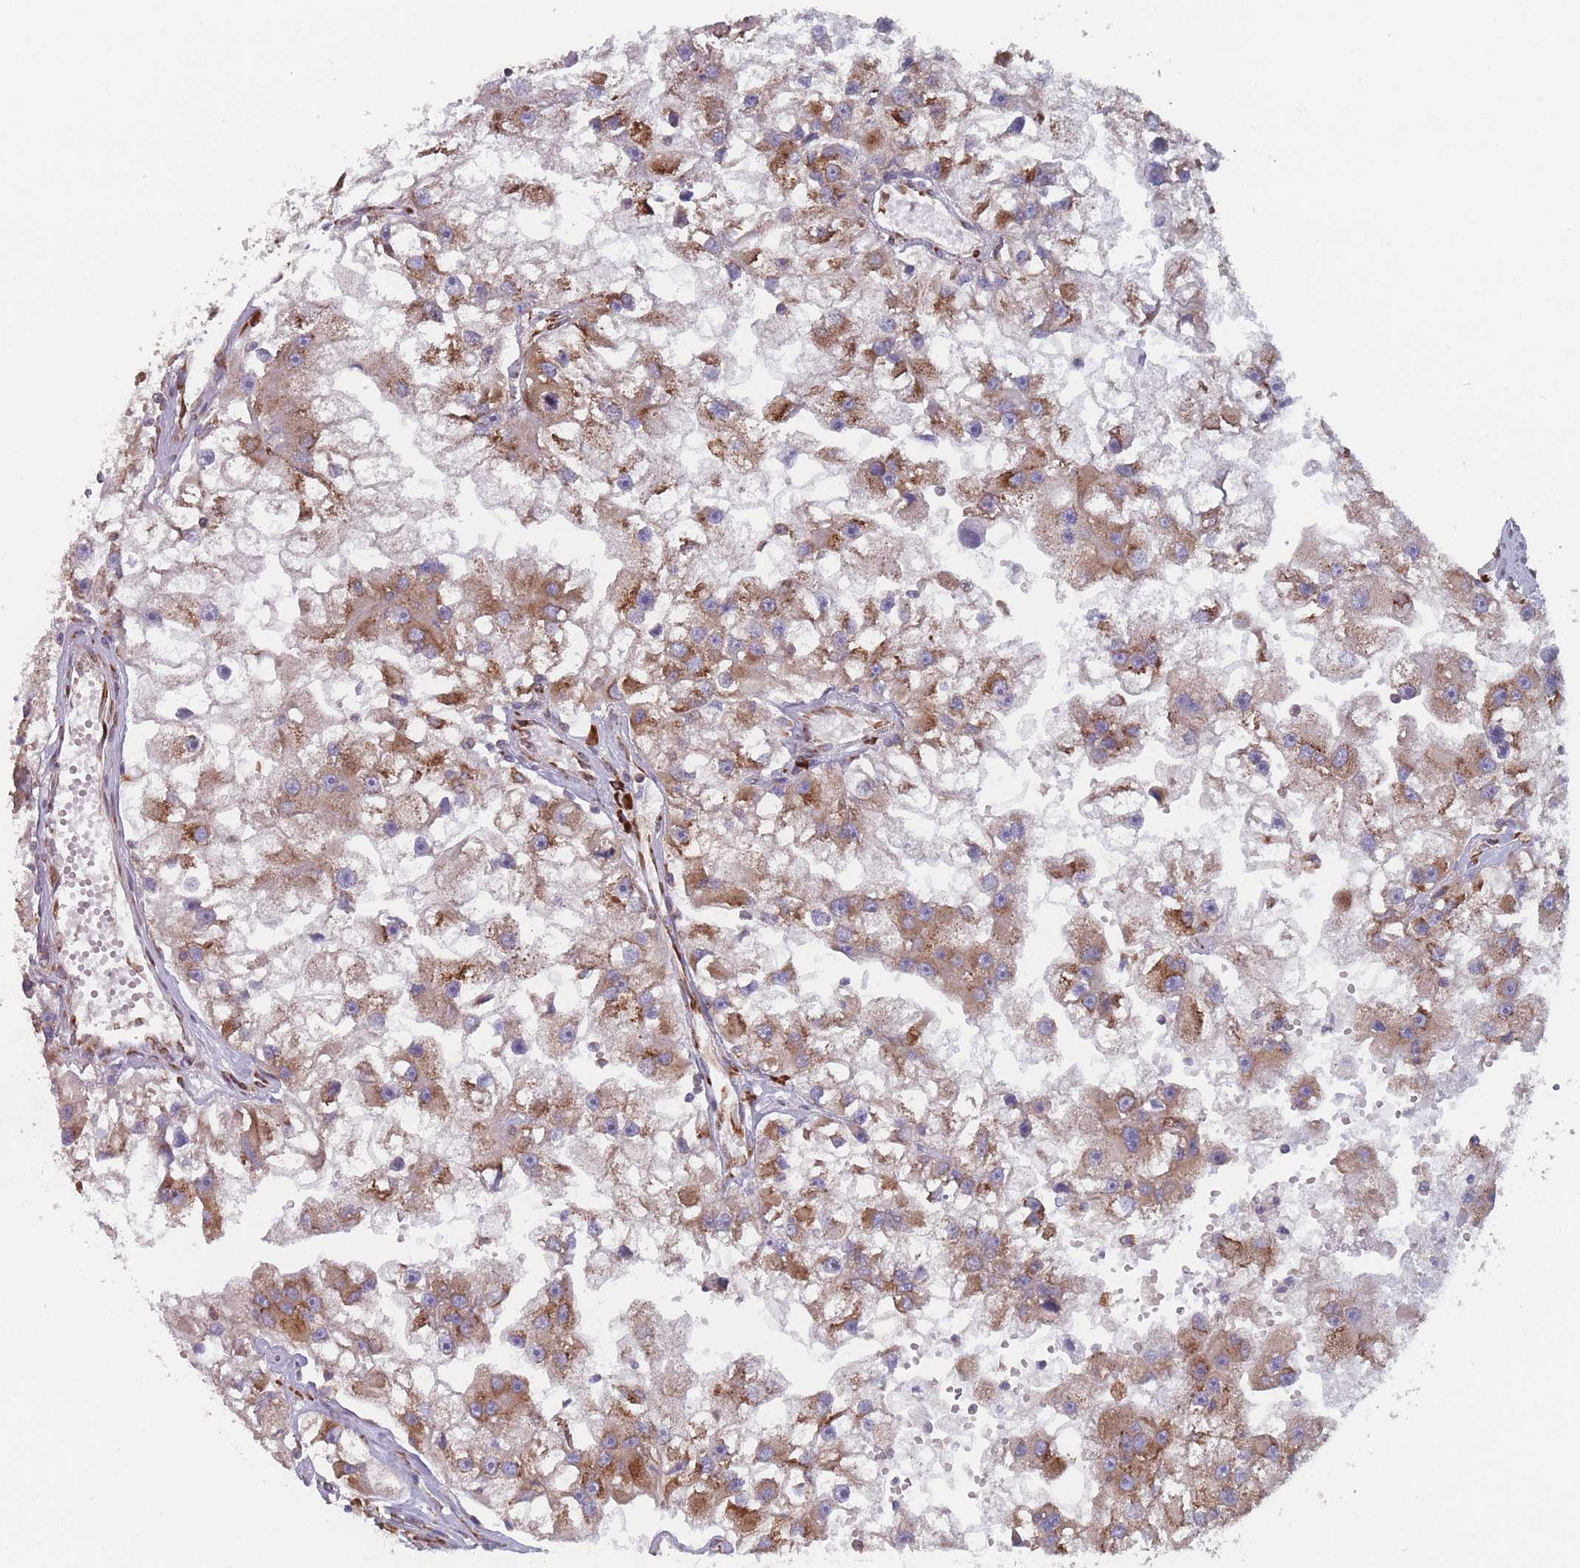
{"staining": {"intensity": "moderate", "quantity": ">75%", "location": "cytoplasmic/membranous"}, "tissue": "renal cancer", "cell_type": "Tumor cells", "image_type": "cancer", "snomed": [{"axis": "morphology", "description": "Adenocarcinoma, NOS"}, {"axis": "topography", "description": "Kidney"}], "caption": "The photomicrograph shows staining of renal cancer, revealing moderate cytoplasmic/membranous protein expression (brown color) within tumor cells. The staining was performed using DAB to visualize the protein expression in brown, while the nuclei were stained in blue with hematoxylin (Magnification: 20x).", "gene": "EEF1B2", "patient": {"sex": "male", "age": 63}}